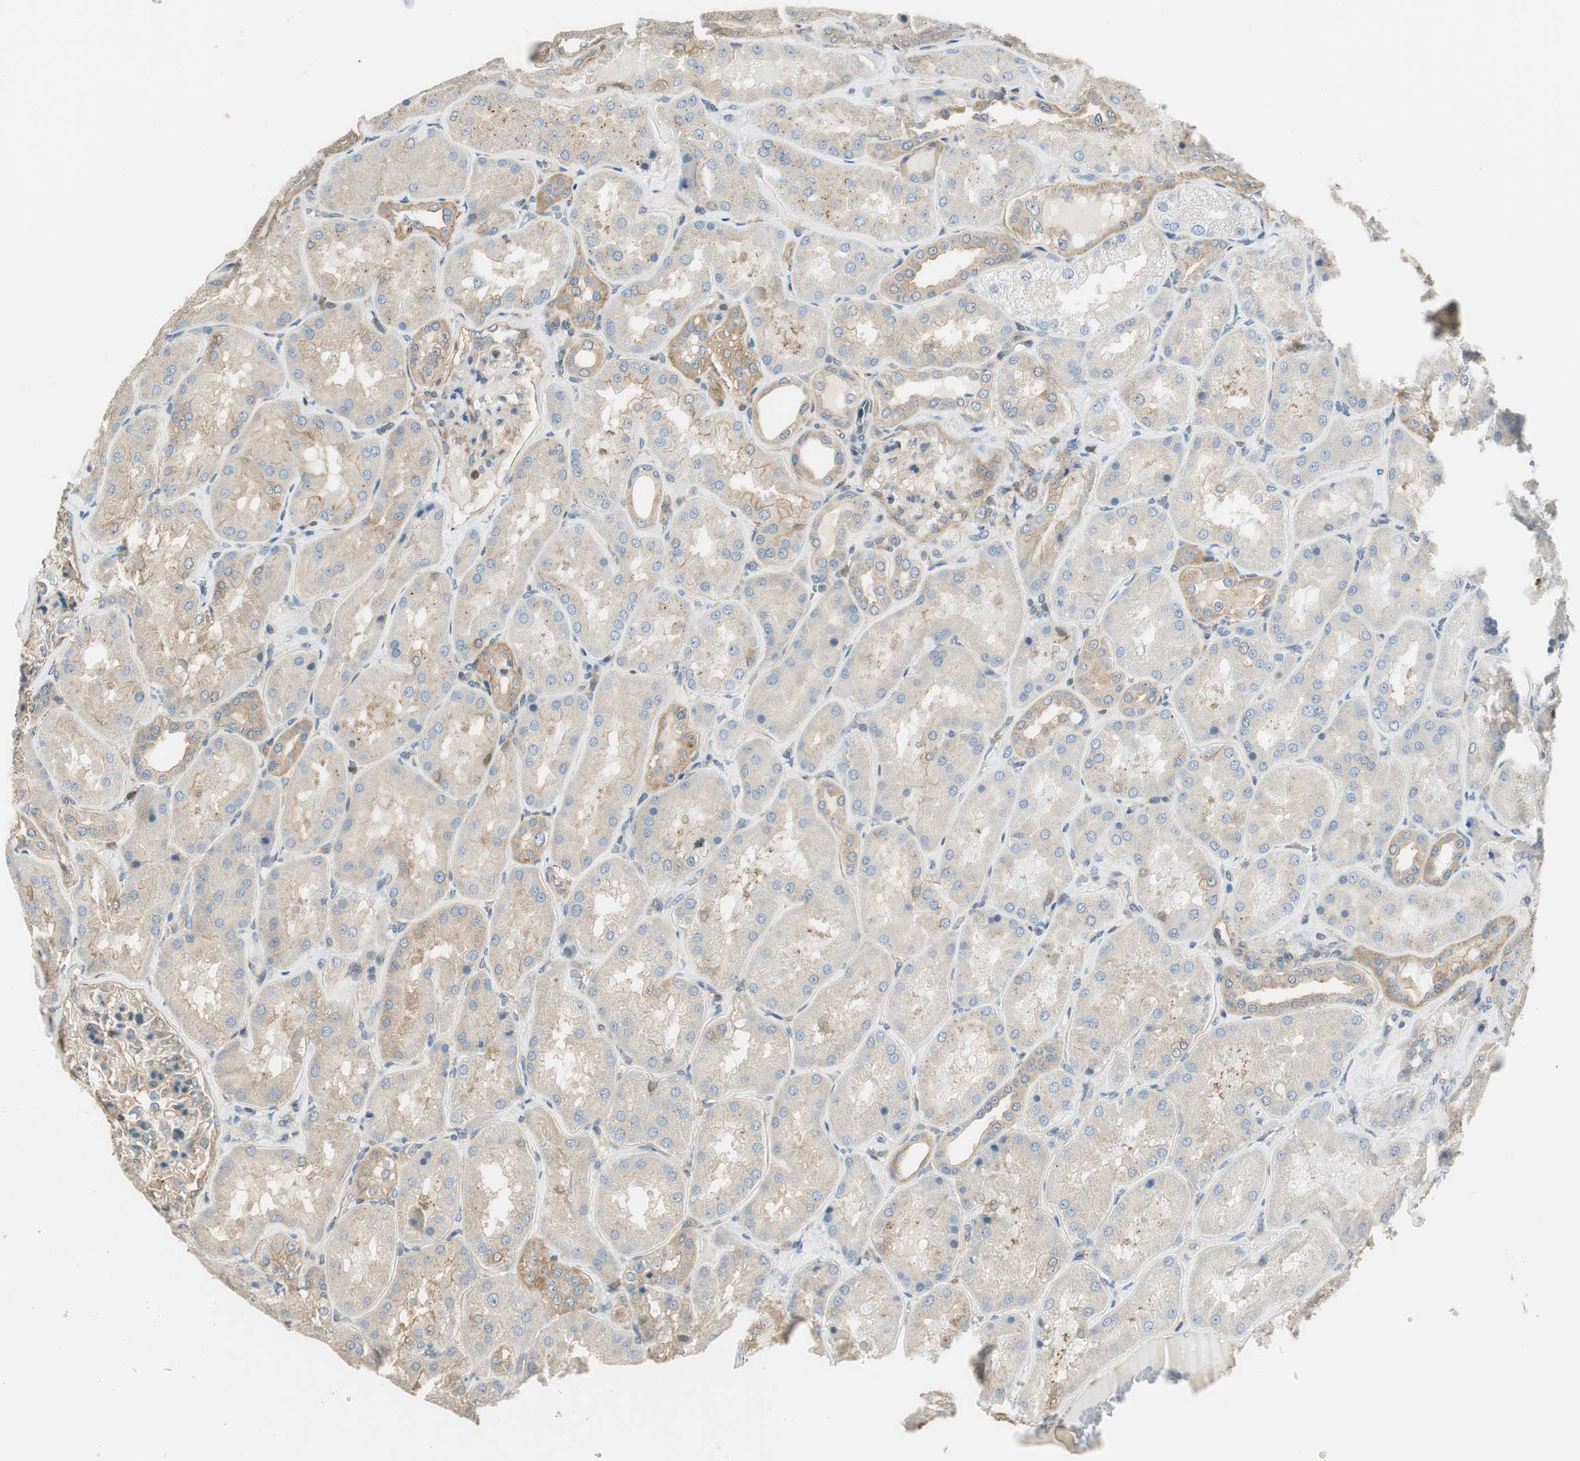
{"staining": {"intensity": "weak", "quantity": "<25%", "location": "cytoplasmic/membranous"}, "tissue": "kidney", "cell_type": "Cells in glomeruli", "image_type": "normal", "snomed": [{"axis": "morphology", "description": "Normal tissue, NOS"}, {"axis": "topography", "description": "Kidney"}], "caption": "This histopathology image is of benign kidney stained with immunohistochemistry (IHC) to label a protein in brown with the nuclei are counter-stained blue. There is no staining in cells in glomeruli. (Immunohistochemistry (ihc), brightfield microscopy, high magnification).", "gene": "PI4K2B", "patient": {"sex": "female", "age": 56}}